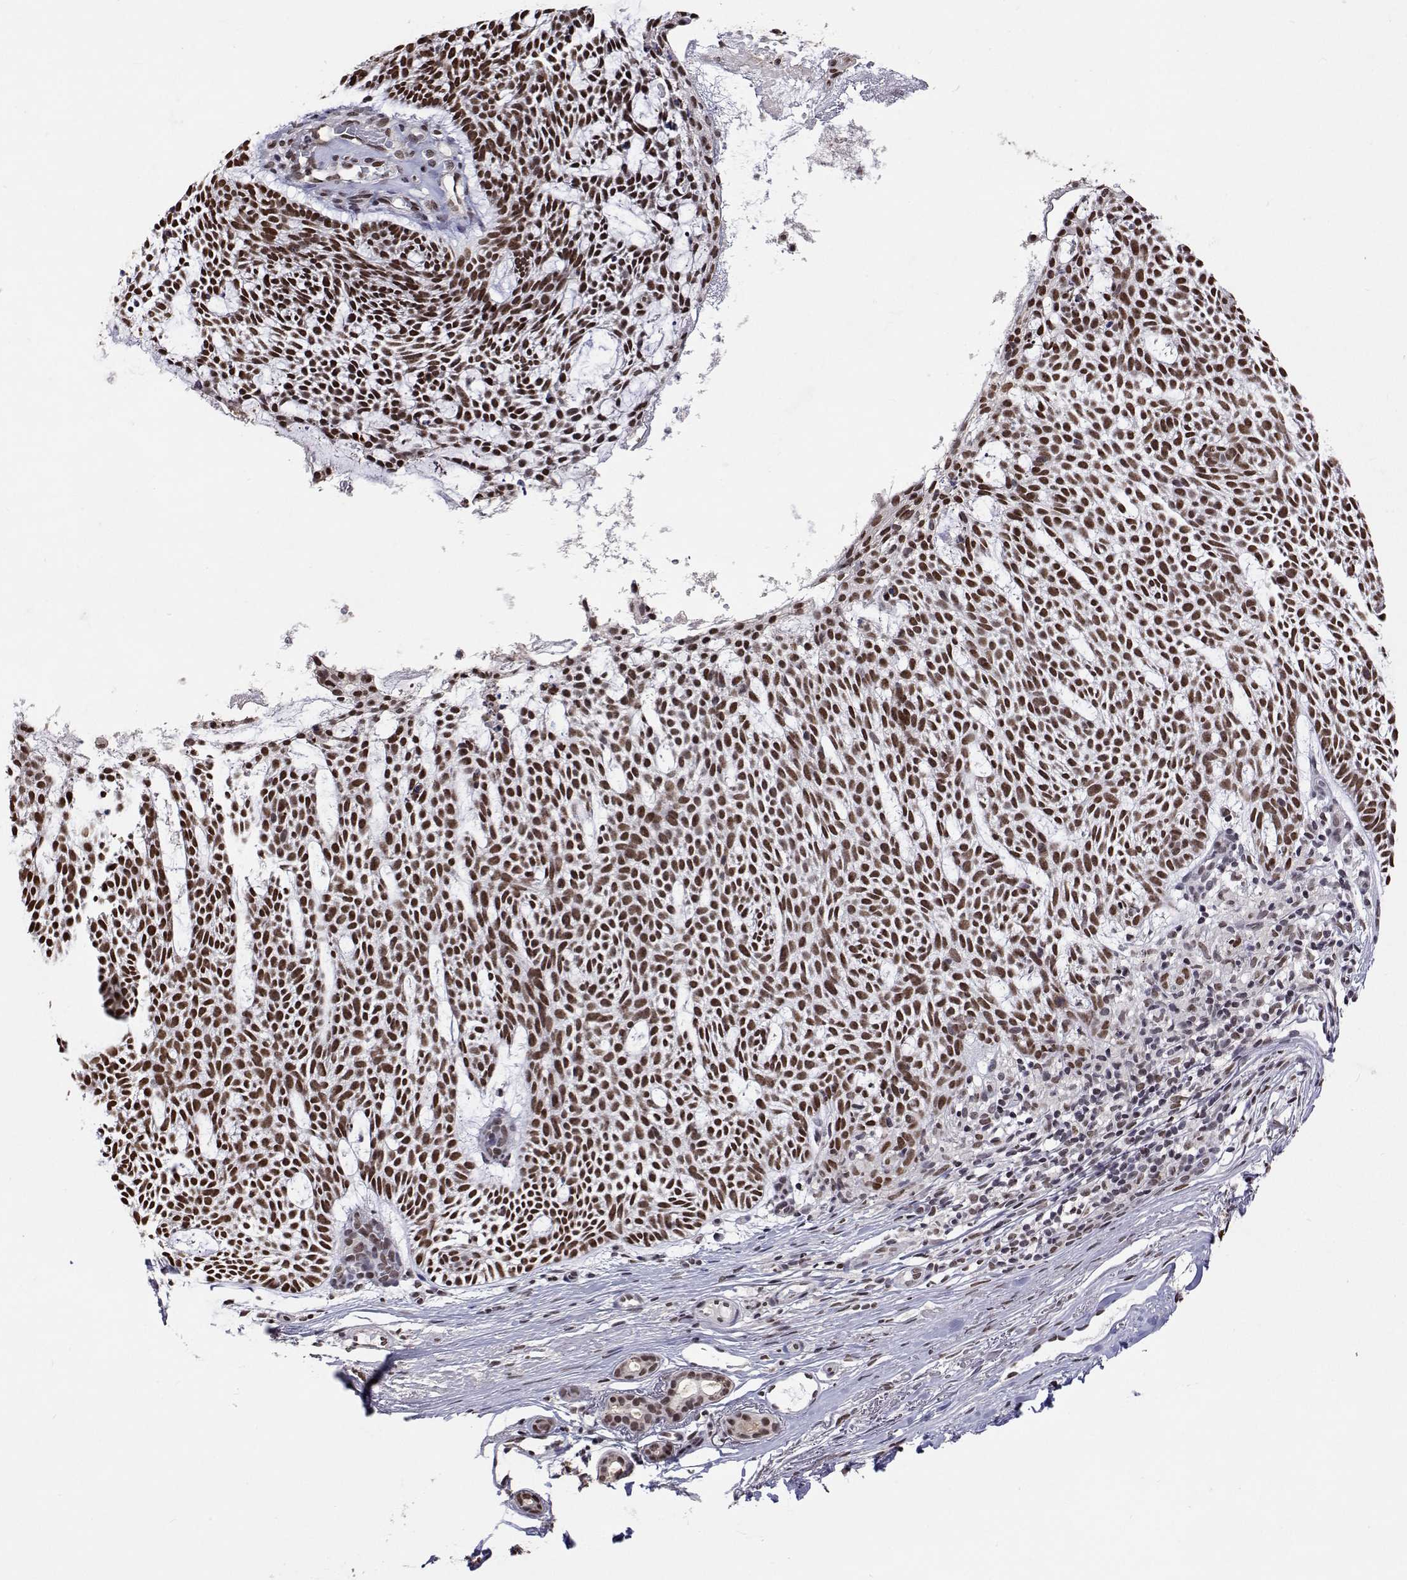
{"staining": {"intensity": "strong", "quantity": ">75%", "location": "nuclear"}, "tissue": "skin cancer", "cell_type": "Tumor cells", "image_type": "cancer", "snomed": [{"axis": "morphology", "description": "Basal cell carcinoma"}, {"axis": "topography", "description": "Skin"}], "caption": "Skin cancer stained with a protein marker demonstrates strong staining in tumor cells.", "gene": "HNRNPA0", "patient": {"sex": "male", "age": 83}}